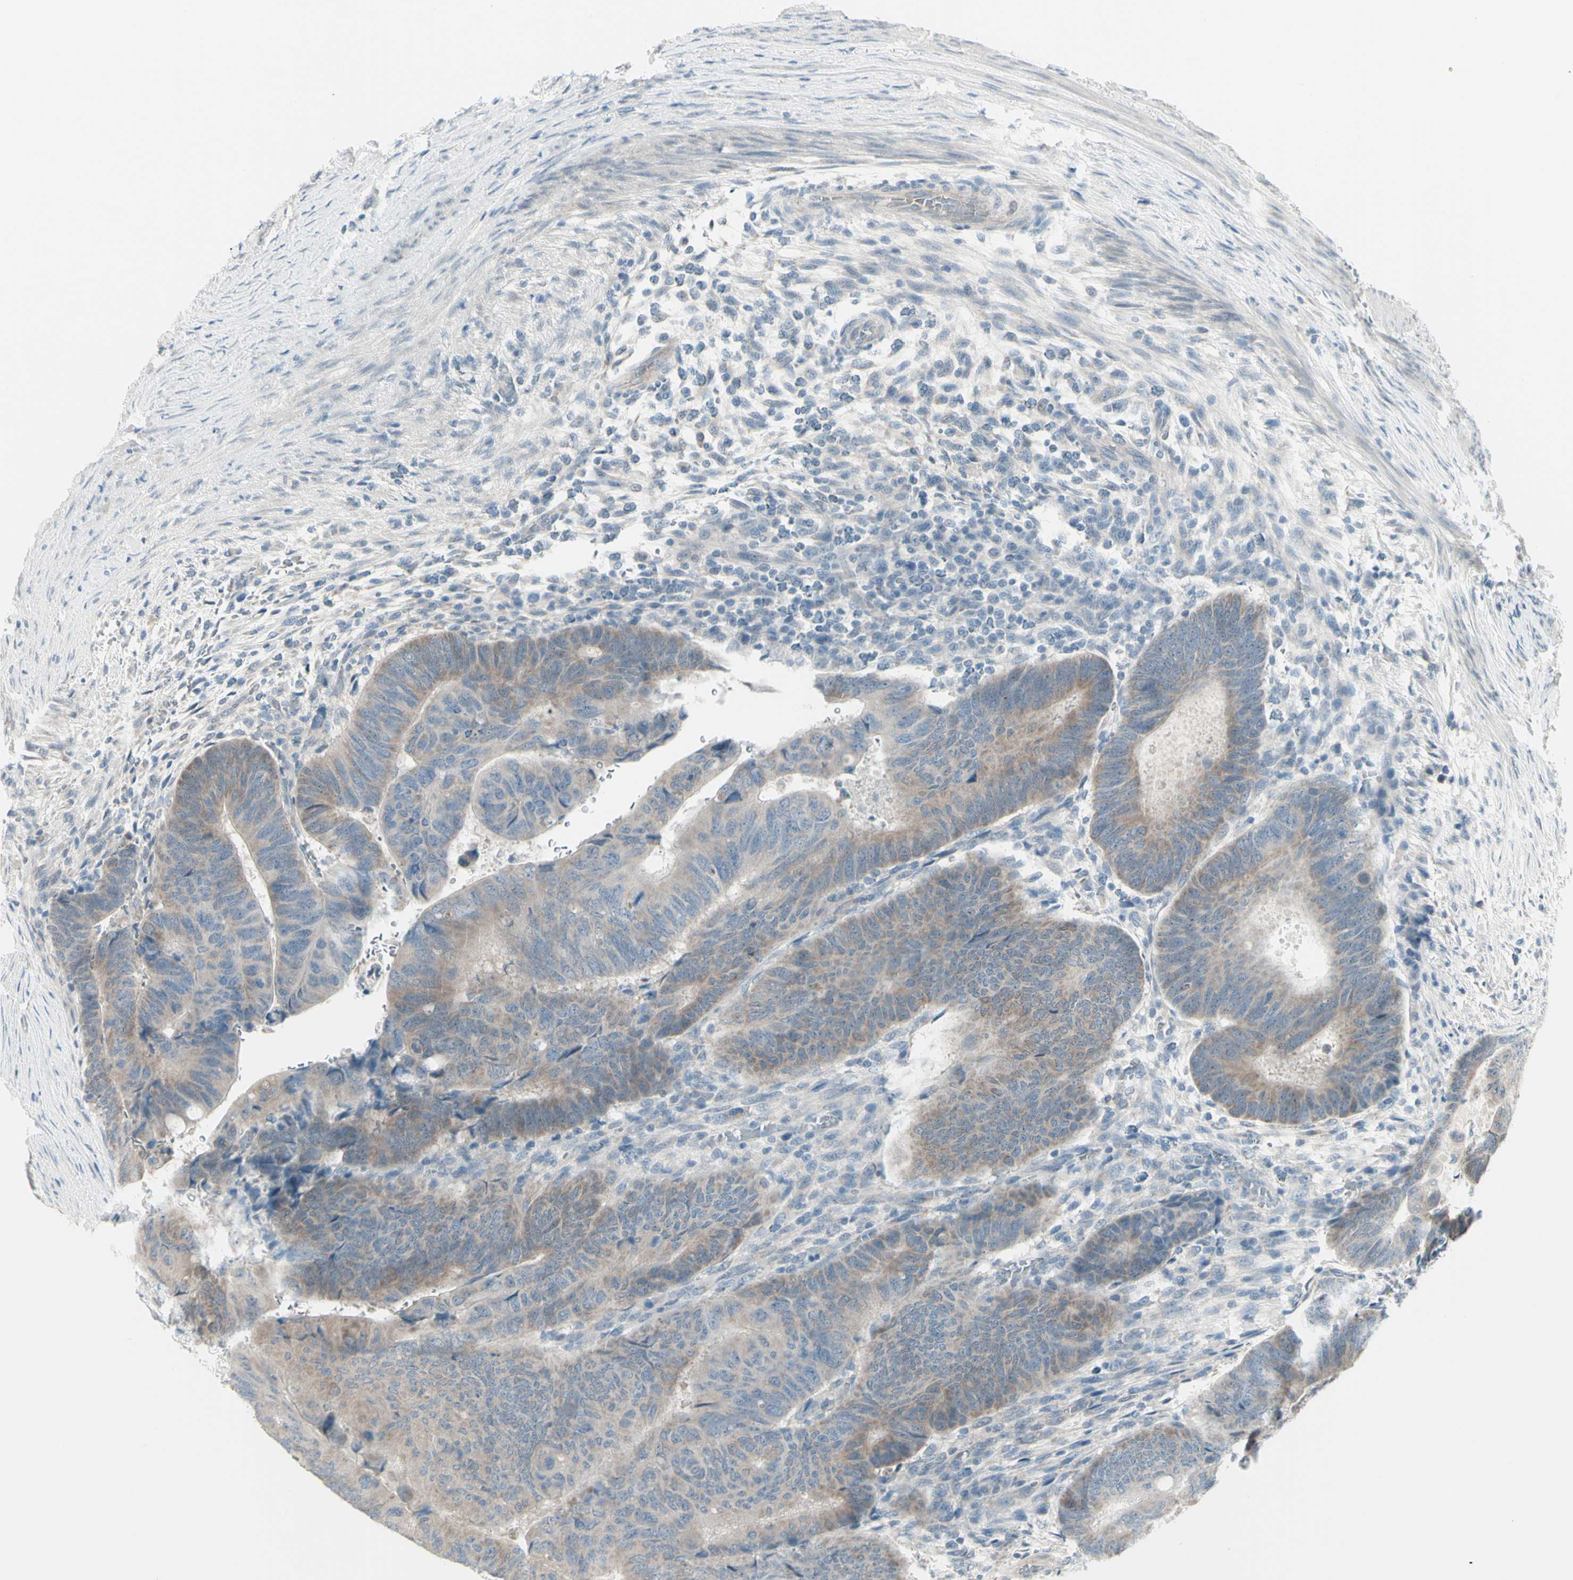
{"staining": {"intensity": "weak", "quantity": ">75%", "location": "cytoplasmic/membranous"}, "tissue": "colorectal cancer", "cell_type": "Tumor cells", "image_type": "cancer", "snomed": [{"axis": "morphology", "description": "Normal tissue, NOS"}, {"axis": "morphology", "description": "Adenocarcinoma, NOS"}, {"axis": "topography", "description": "Rectum"}, {"axis": "topography", "description": "Peripheral nerve tissue"}], "caption": "Tumor cells reveal low levels of weak cytoplasmic/membranous staining in about >75% of cells in colorectal cancer.", "gene": "NAXD", "patient": {"sex": "male", "age": 92}}